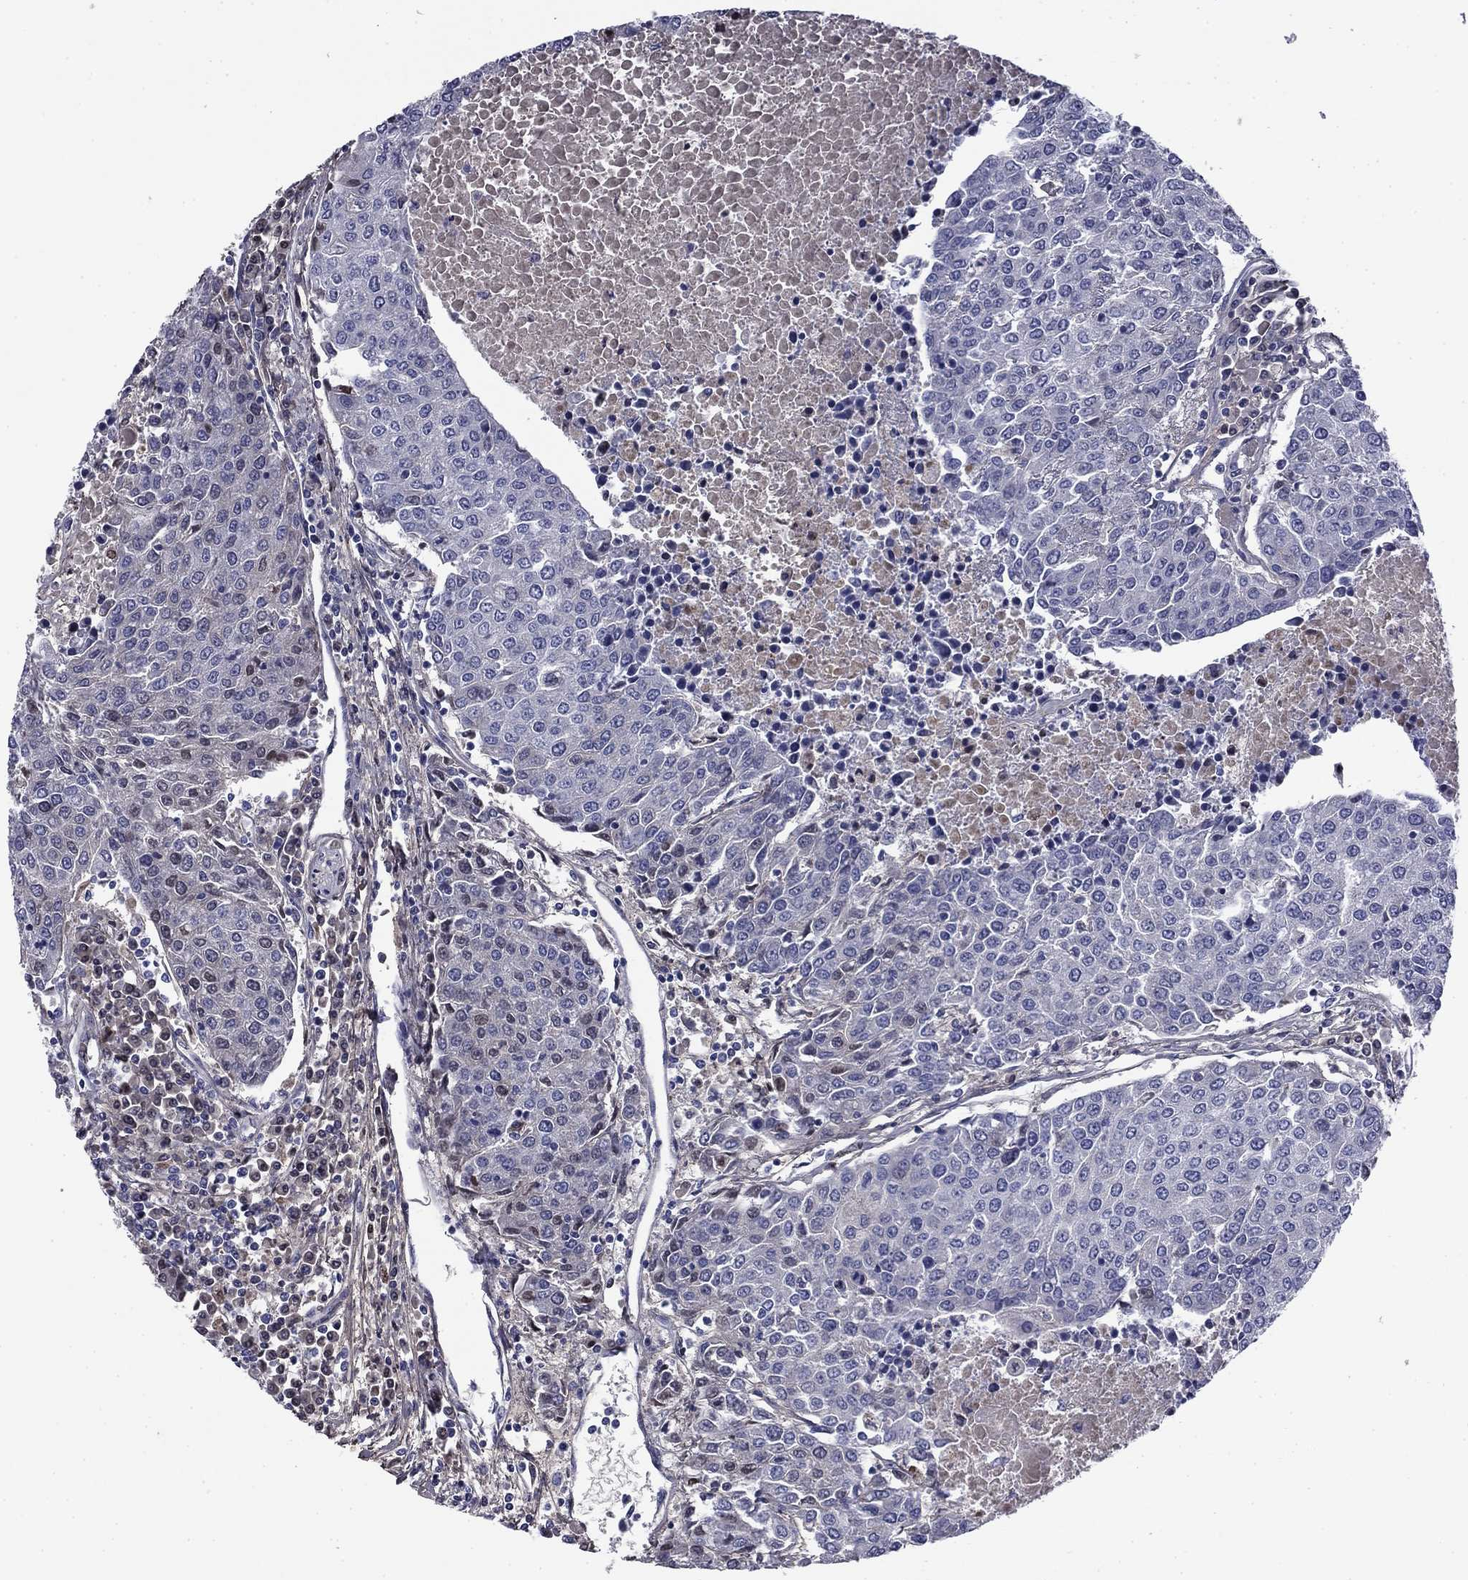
{"staining": {"intensity": "negative", "quantity": "none", "location": "none"}, "tissue": "urothelial cancer", "cell_type": "Tumor cells", "image_type": "cancer", "snomed": [{"axis": "morphology", "description": "Urothelial carcinoma, High grade"}, {"axis": "topography", "description": "Urinary bladder"}], "caption": "An immunohistochemistry (IHC) photomicrograph of urothelial cancer is shown. There is no staining in tumor cells of urothelial cancer.", "gene": "COL2A1", "patient": {"sex": "female", "age": 85}}